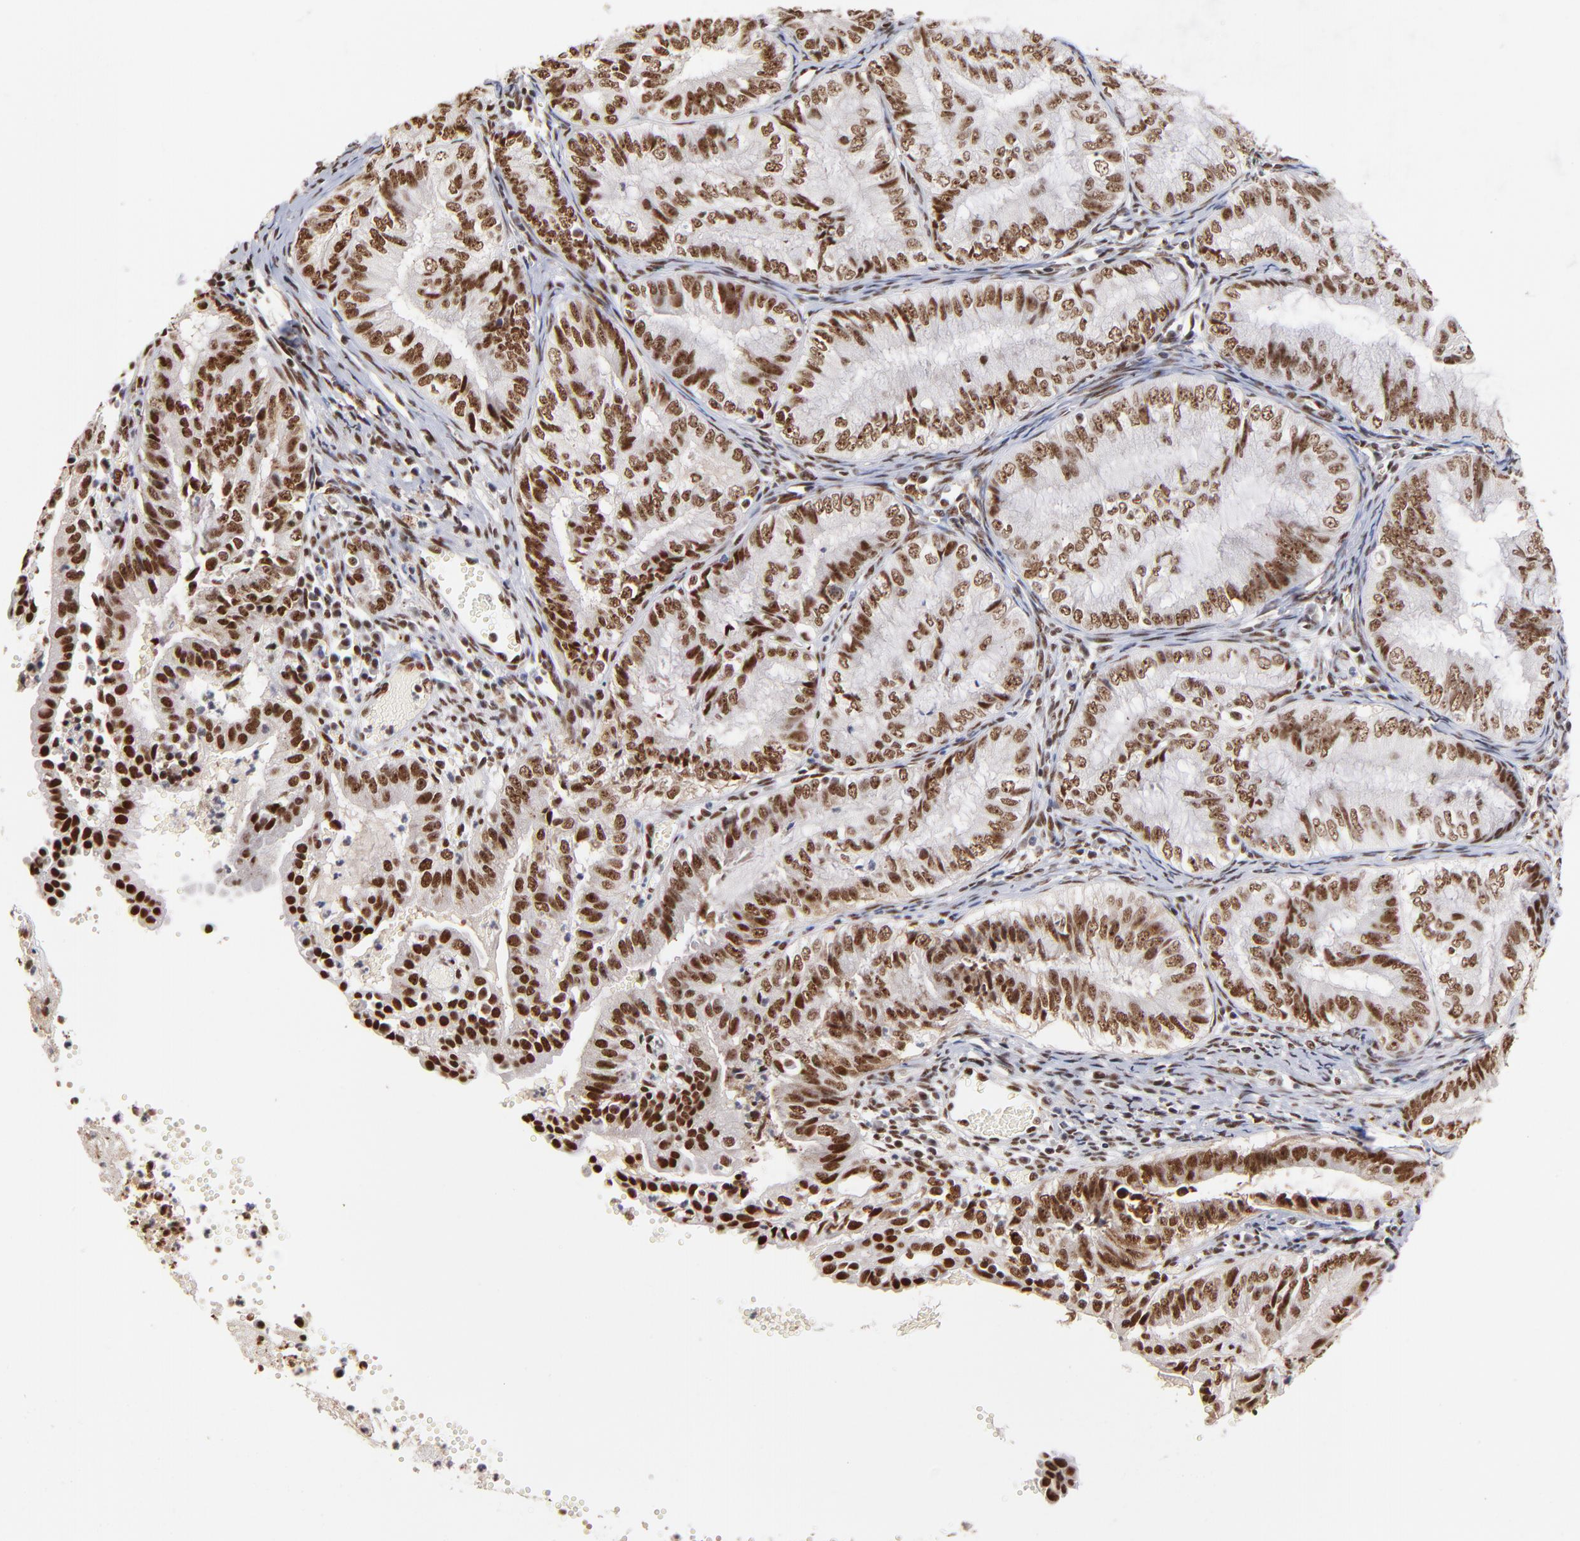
{"staining": {"intensity": "strong", "quantity": ">75%", "location": "nuclear"}, "tissue": "endometrial cancer", "cell_type": "Tumor cells", "image_type": "cancer", "snomed": [{"axis": "morphology", "description": "Adenocarcinoma, NOS"}, {"axis": "topography", "description": "Endometrium"}], "caption": "An image of human endometrial cancer (adenocarcinoma) stained for a protein shows strong nuclear brown staining in tumor cells.", "gene": "ZNF146", "patient": {"sex": "female", "age": 66}}